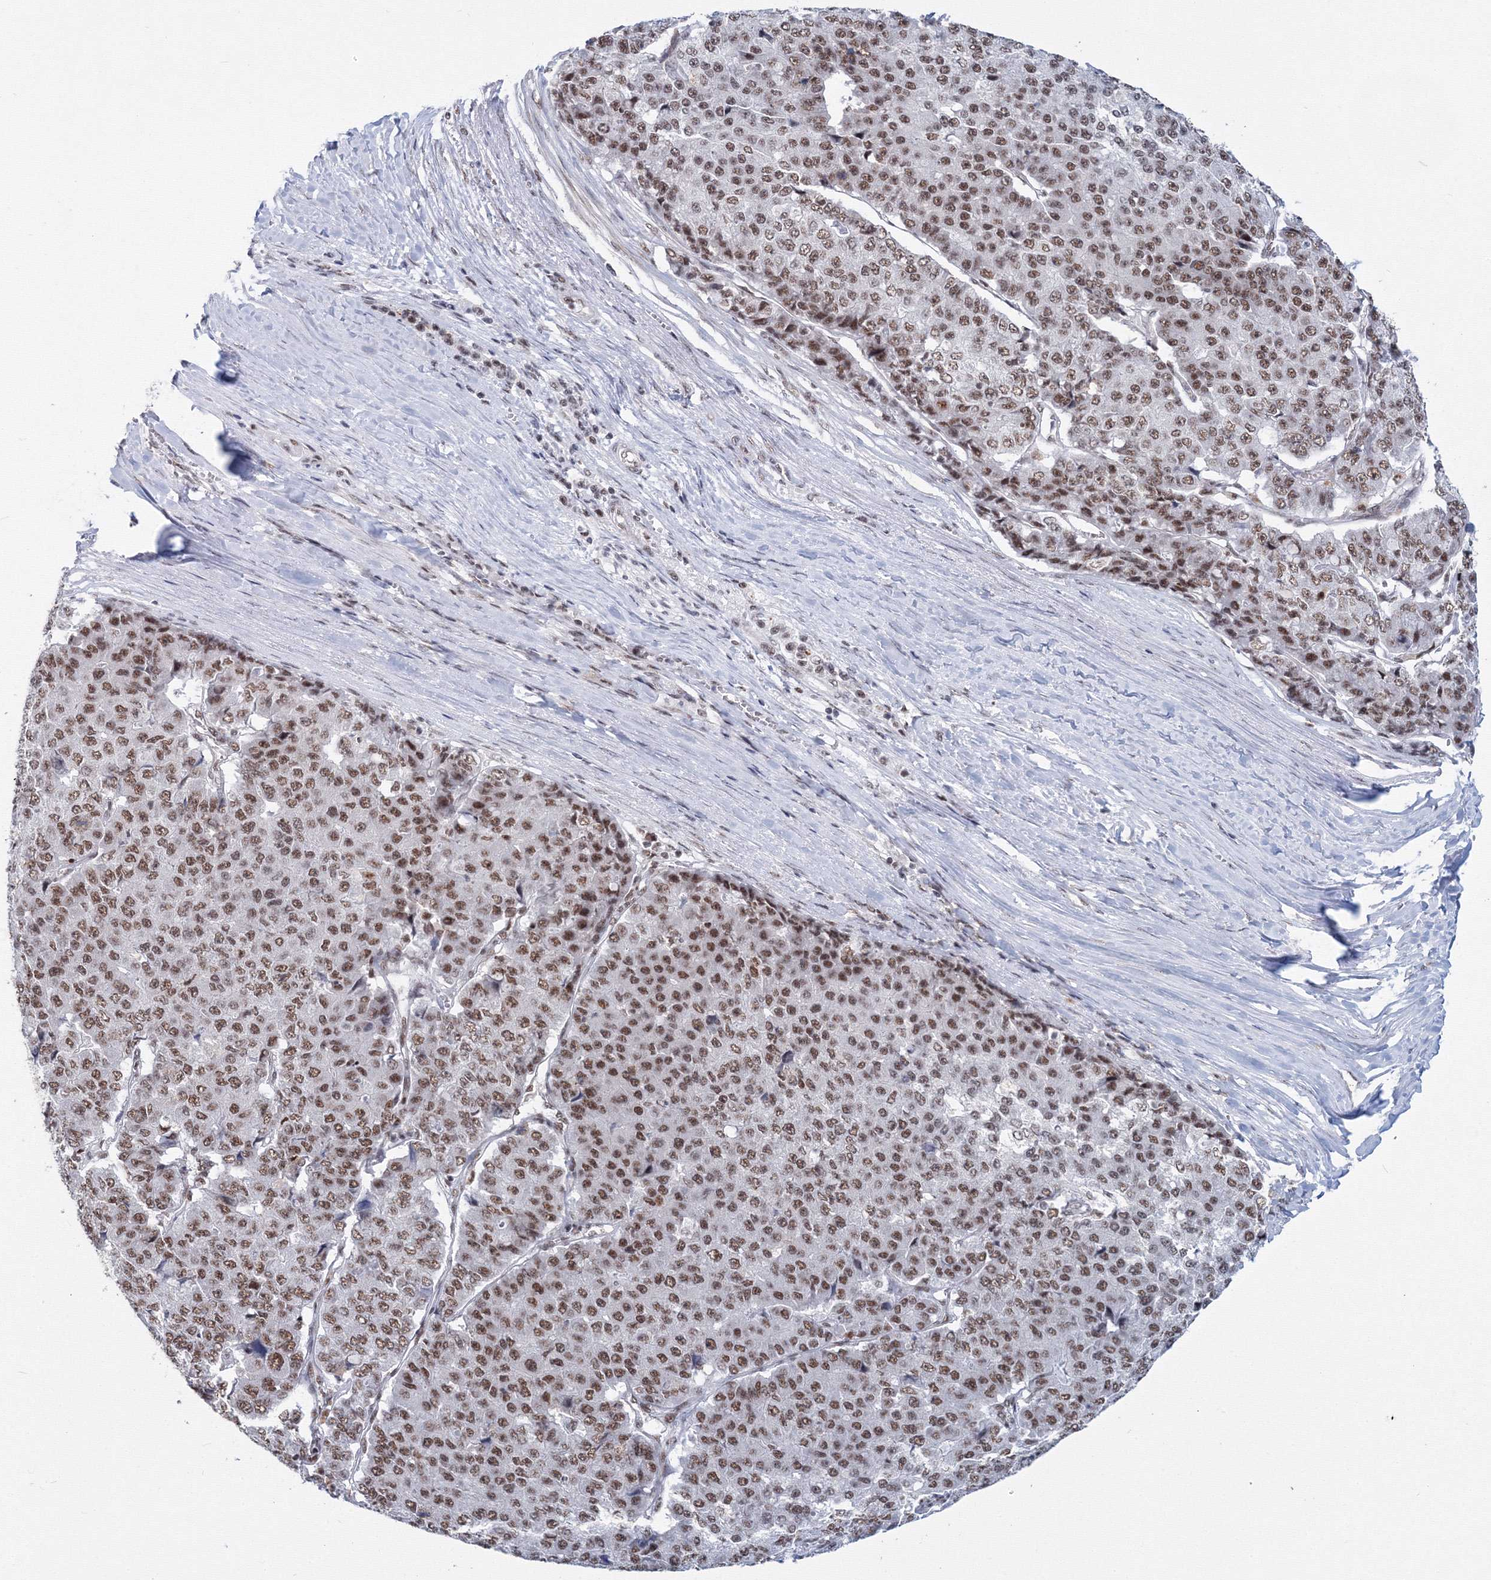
{"staining": {"intensity": "moderate", "quantity": ">75%", "location": "nuclear"}, "tissue": "pancreatic cancer", "cell_type": "Tumor cells", "image_type": "cancer", "snomed": [{"axis": "morphology", "description": "Adenocarcinoma, NOS"}, {"axis": "topography", "description": "Pancreas"}], "caption": "Immunohistochemical staining of adenocarcinoma (pancreatic) shows moderate nuclear protein positivity in about >75% of tumor cells. The protein of interest is shown in brown color, while the nuclei are stained blue.", "gene": "SF3B6", "patient": {"sex": "male", "age": 50}}